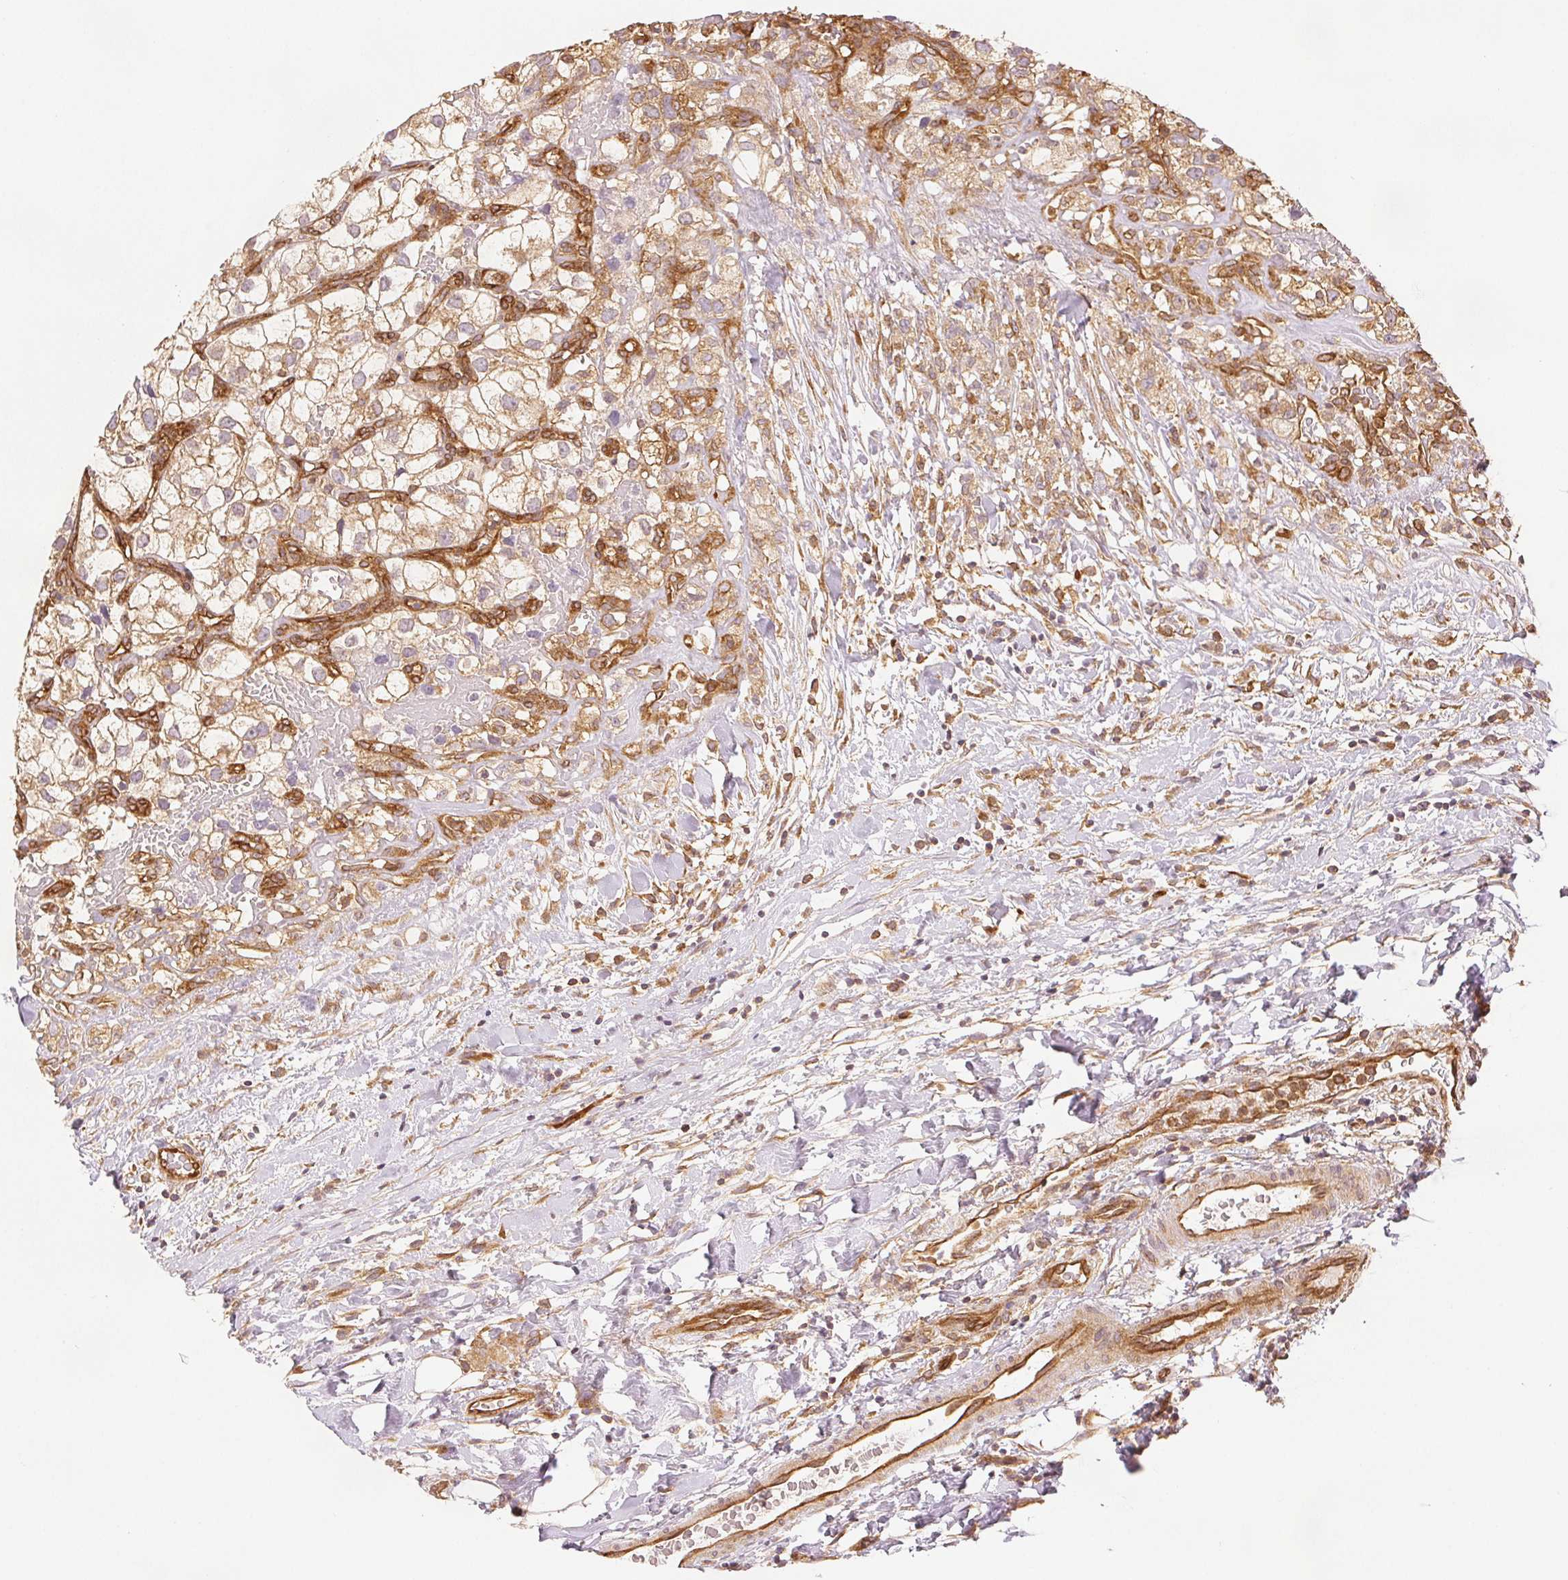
{"staining": {"intensity": "weak", "quantity": ">75%", "location": "cytoplasmic/membranous"}, "tissue": "renal cancer", "cell_type": "Tumor cells", "image_type": "cancer", "snomed": [{"axis": "morphology", "description": "Adenocarcinoma, NOS"}, {"axis": "topography", "description": "Kidney"}], "caption": "A high-resolution histopathology image shows immunohistochemistry staining of adenocarcinoma (renal), which exhibits weak cytoplasmic/membranous expression in about >75% of tumor cells.", "gene": "DIAPH2", "patient": {"sex": "male", "age": 59}}